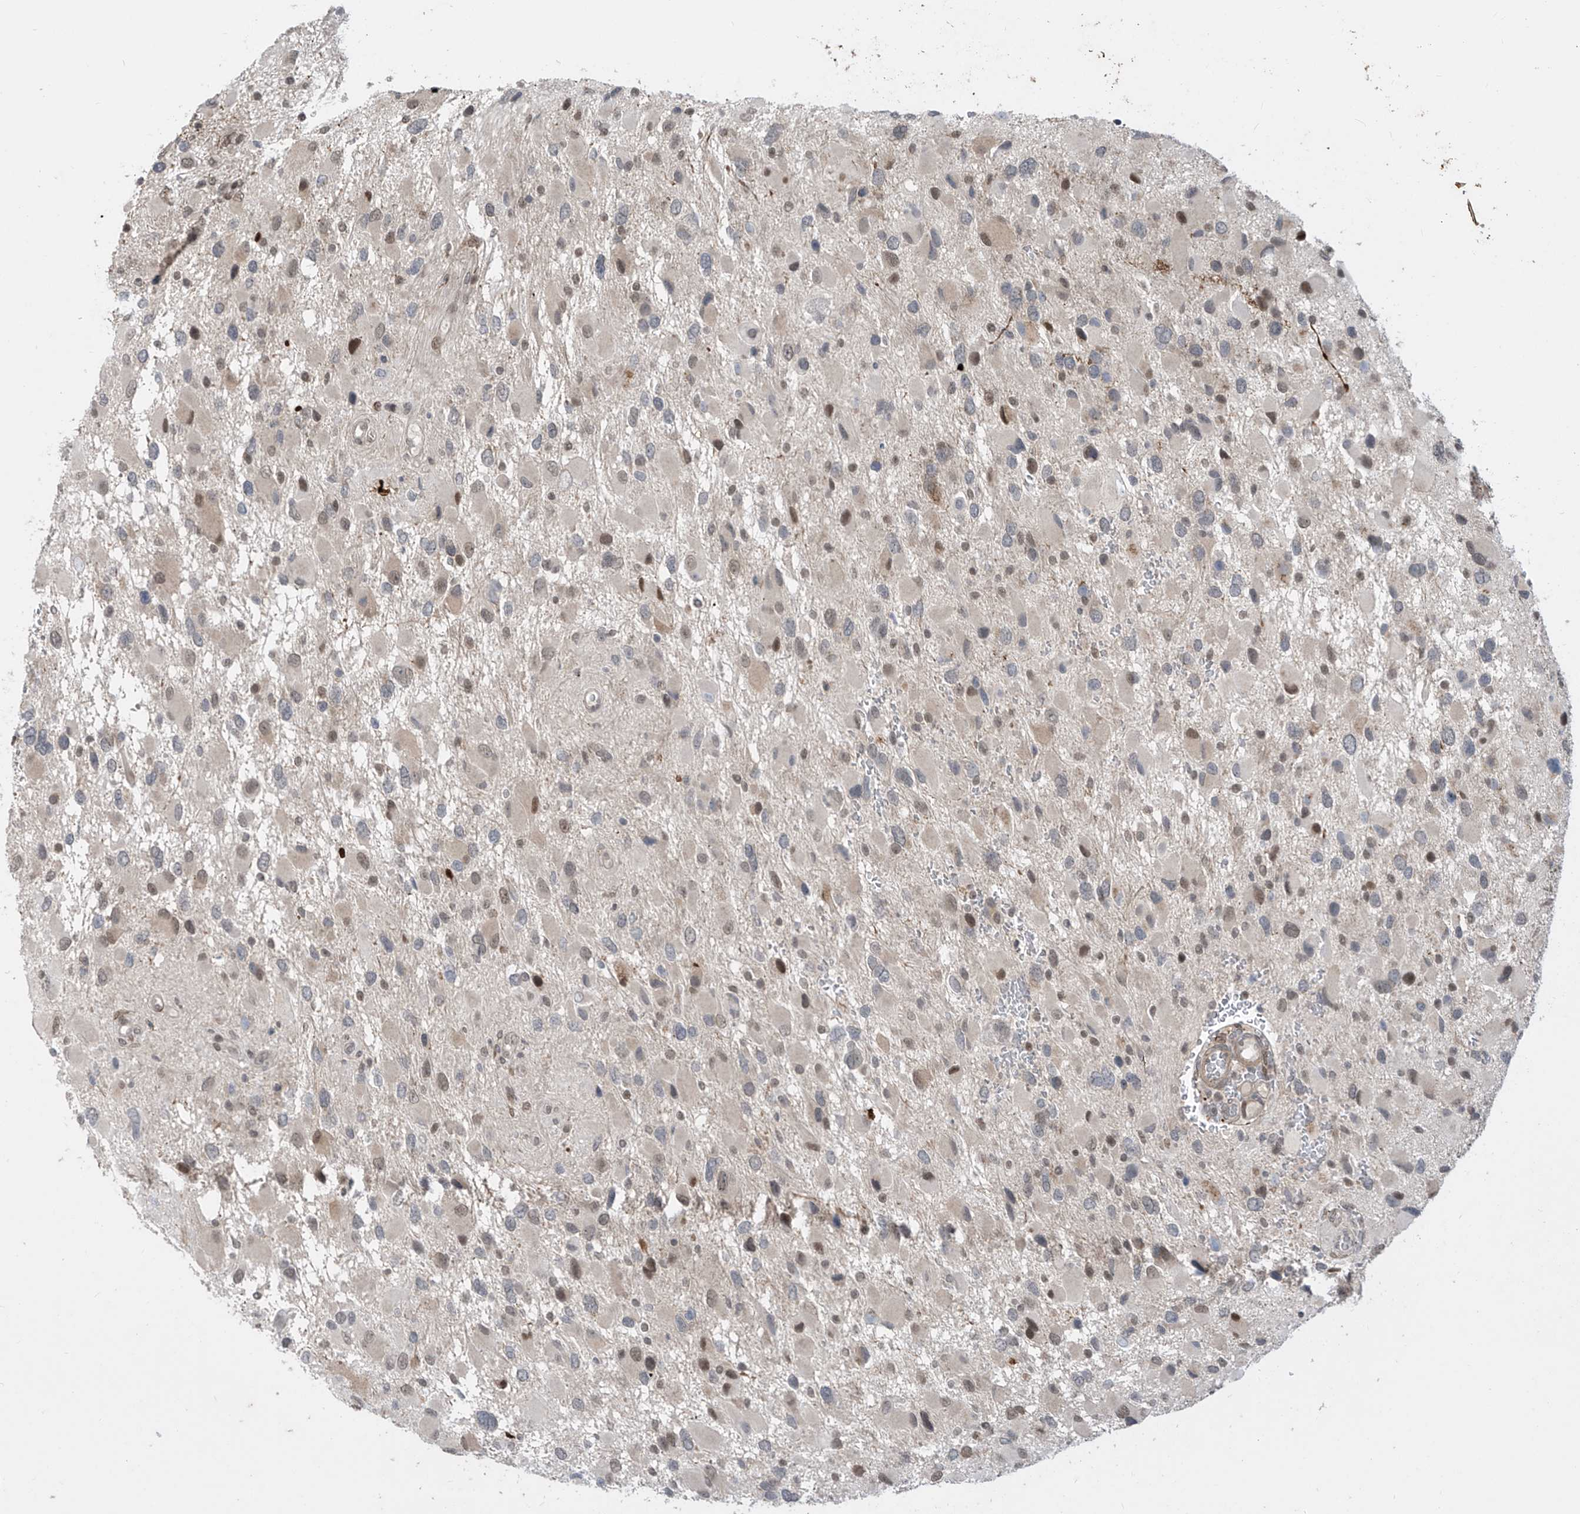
{"staining": {"intensity": "weak", "quantity": "<25%", "location": "nuclear"}, "tissue": "glioma", "cell_type": "Tumor cells", "image_type": "cancer", "snomed": [{"axis": "morphology", "description": "Glioma, malignant, High grade"}, {"axis": "topography", "description": "Brain"}], "caption": "Tumor cells show no significant protein staining in malignant glioma (high-grade).", "gene": "LAGE3", "patient": {"sex": "male", "age": 53}}